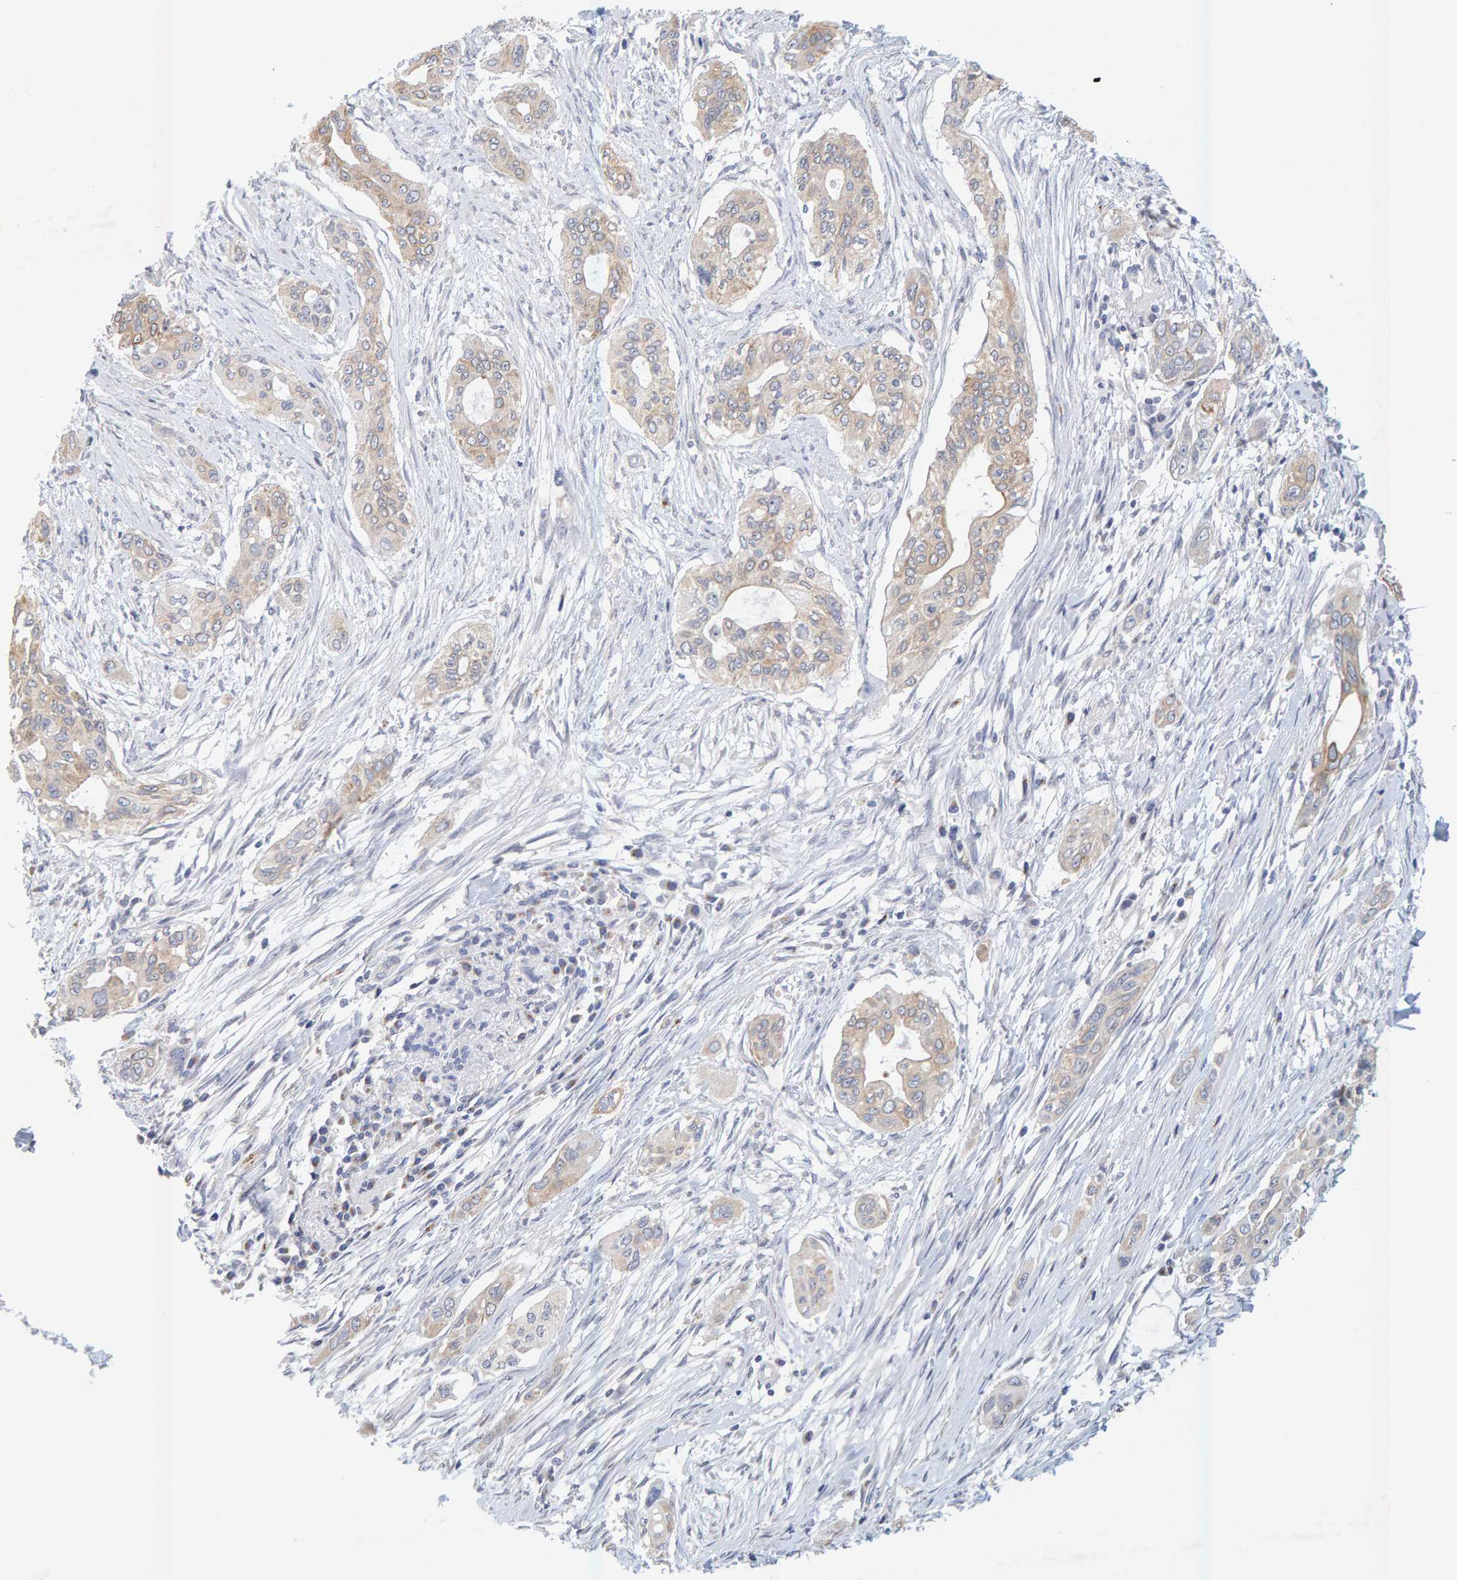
{"staining": {"intensity": "weak", "quantity": ">75%", "location": "cytoplasmic/membranous"}, "tissue": "pancreatic cancer", "cell_type": "Tumor cells", "image_type": "cancer", "snomed": [{"axis": "morphology", "description": "Adenocarcinoma, NOS"}, {"axis": "topography", "description": "Pancreas"}], "caption": "Pancreatic cancer (adenocarcinoma) stained with IHC exhibits weak cytoplasmic/membranous positivity in about >75% of tumor cells.", "gene": "SGPL1", "patient": {"sex": "female", "age": 60}}